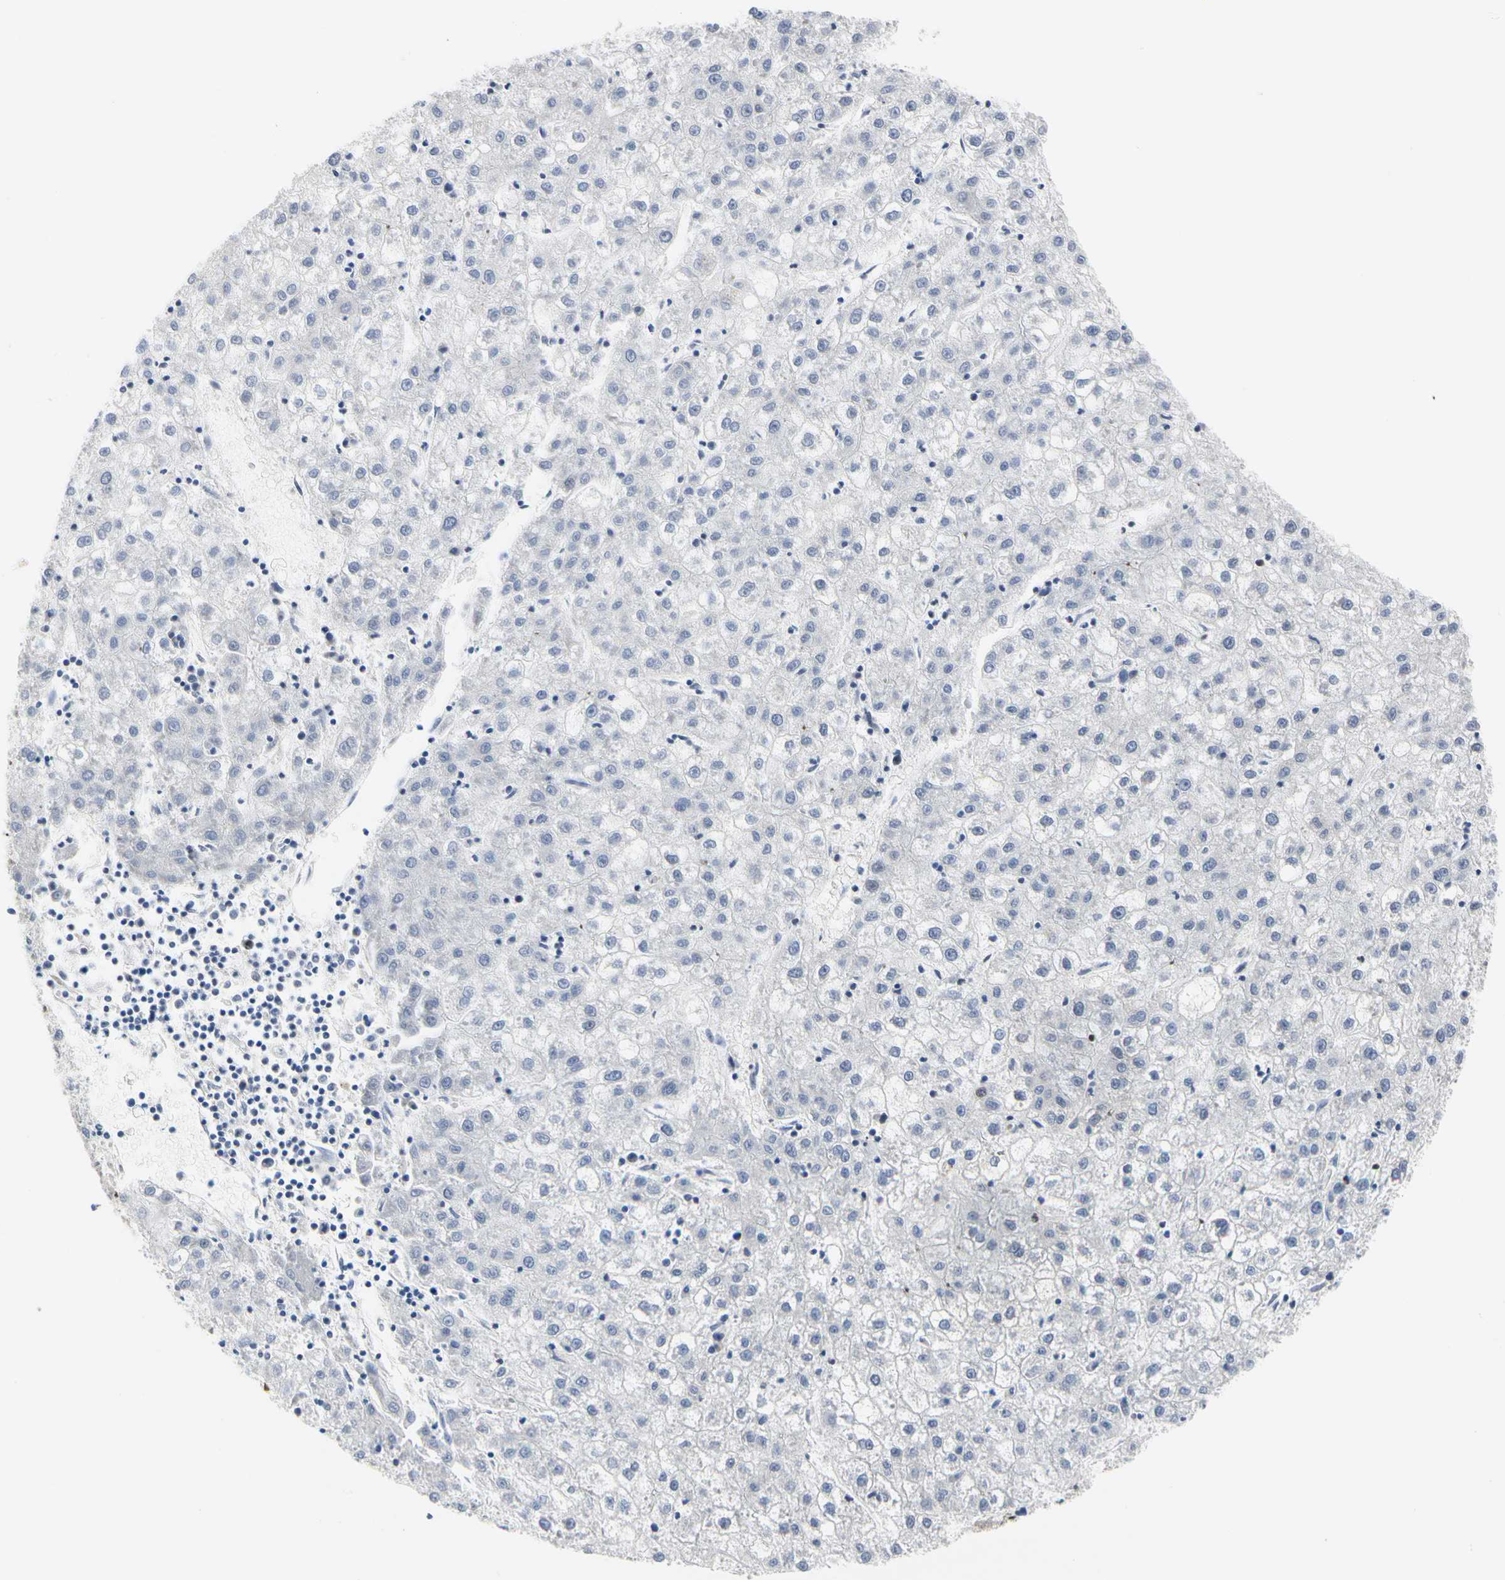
{"staining": {"intensity": "negative", "quantity": "none", "location": "none"}, "tissue": "liver cancer", "cell_type": "Tumor cells", "image_type": "cancer", "snomed": [{"axis": "morphology", "description": "Carcinoma, Hepatocellular, NOS"}, {"axis": "topography", "description": "Liver"}], "caption": "Liver cancer was stained to show a protein in brown. There is no significant staining in tumor cells.", "gene": "PRMT3", "patient": {"sex": "male", "age": 72}}